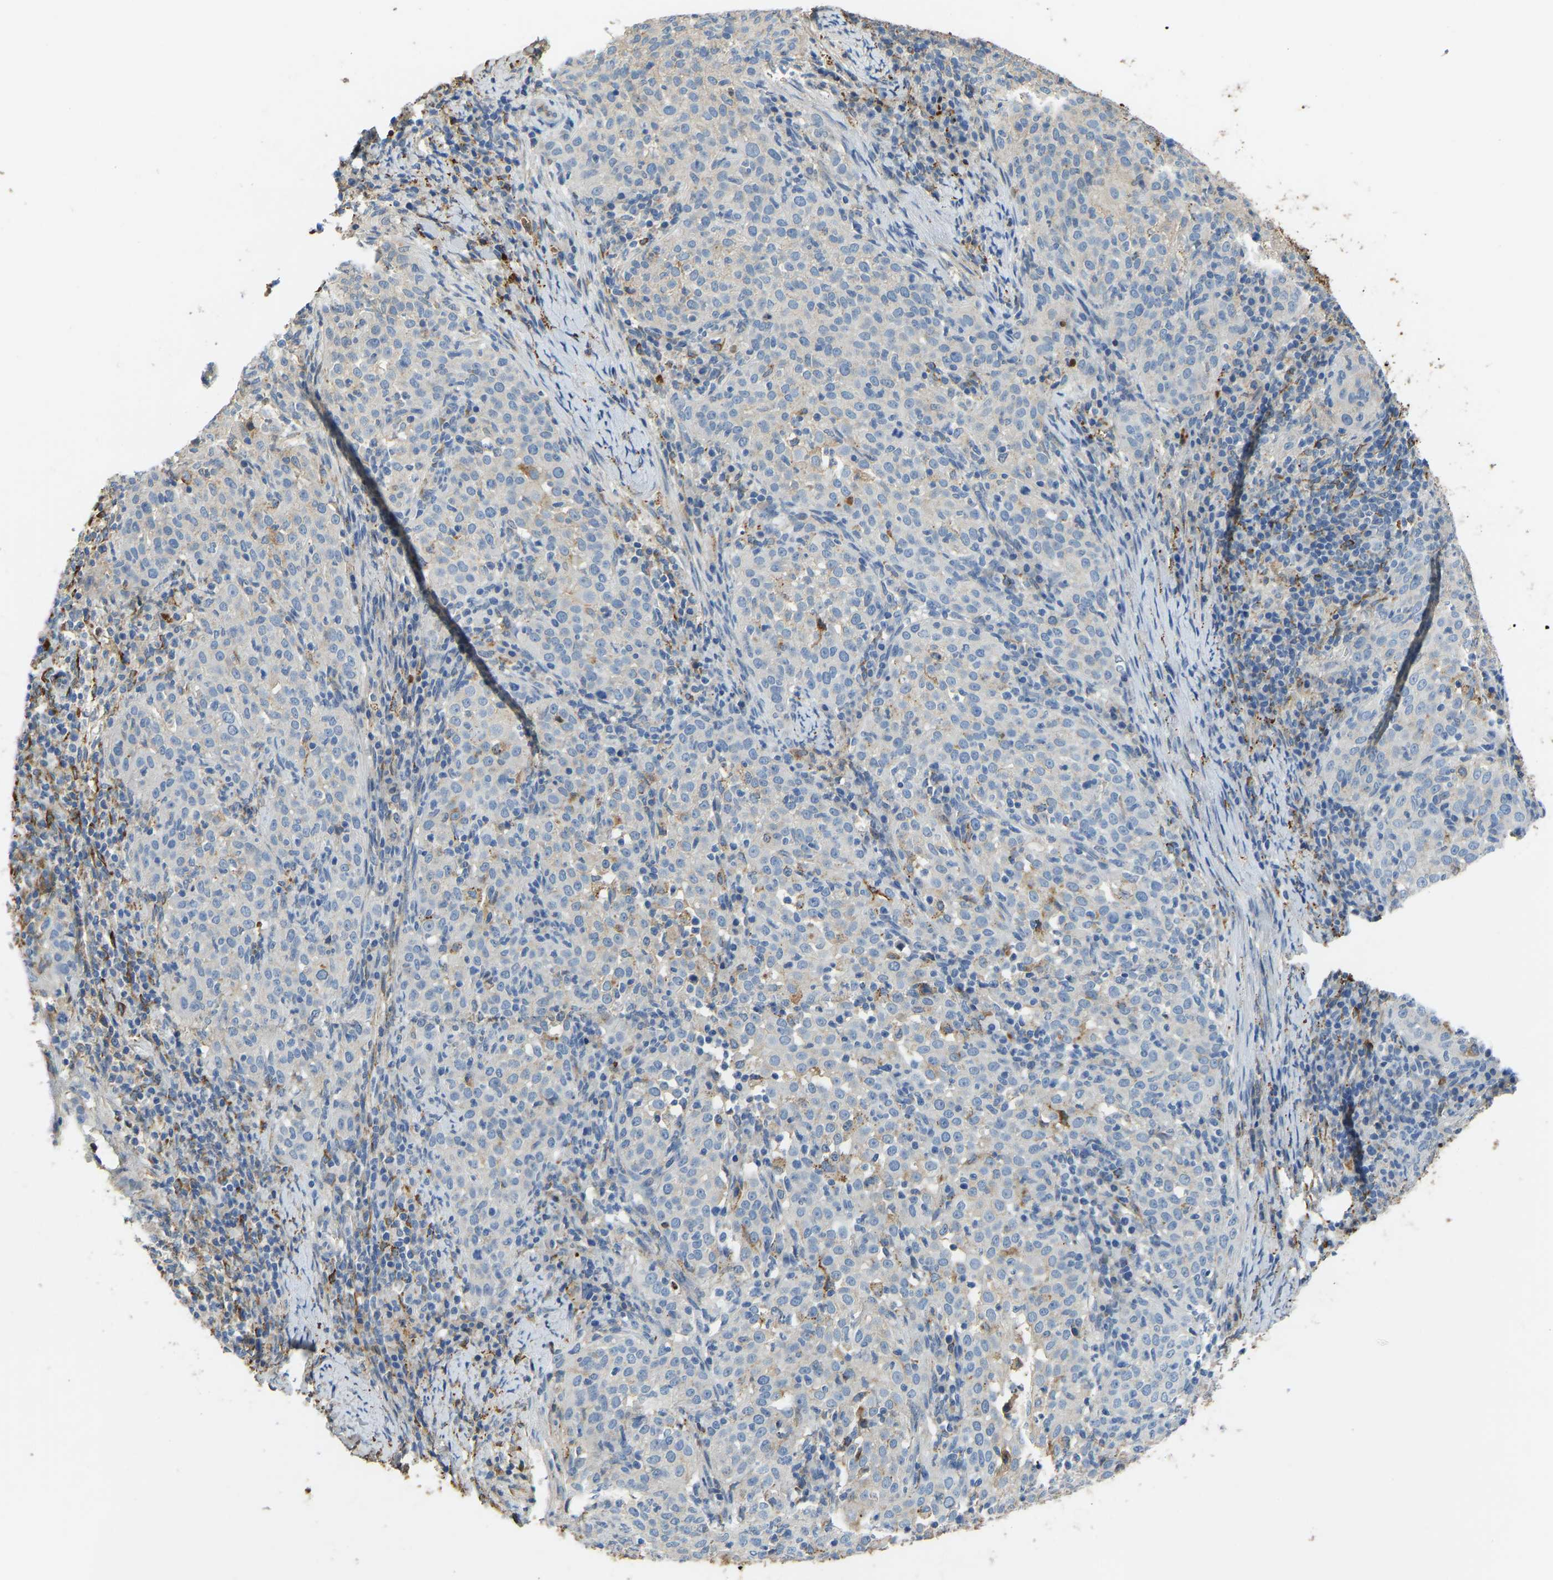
{"staining": {"intensity": "negative", "quantity": "none", "location": "none"}, "tissue": "cervical cancer", "cell_type": "Tumor cells", "image_type": "cancer", "snomed": [{"axis": "morphology", "description": "Squamous cell carcinoma, NOS"}, {"axis": "topography", "description": "Cervix"}], "caption": "A high-resolution image shows immunohistochemistry staining of cervical cancer, which exhibits no significant expression in tumor cells.", "gene": "THBS4", "patient": {"sex": "female", "age": 51}}